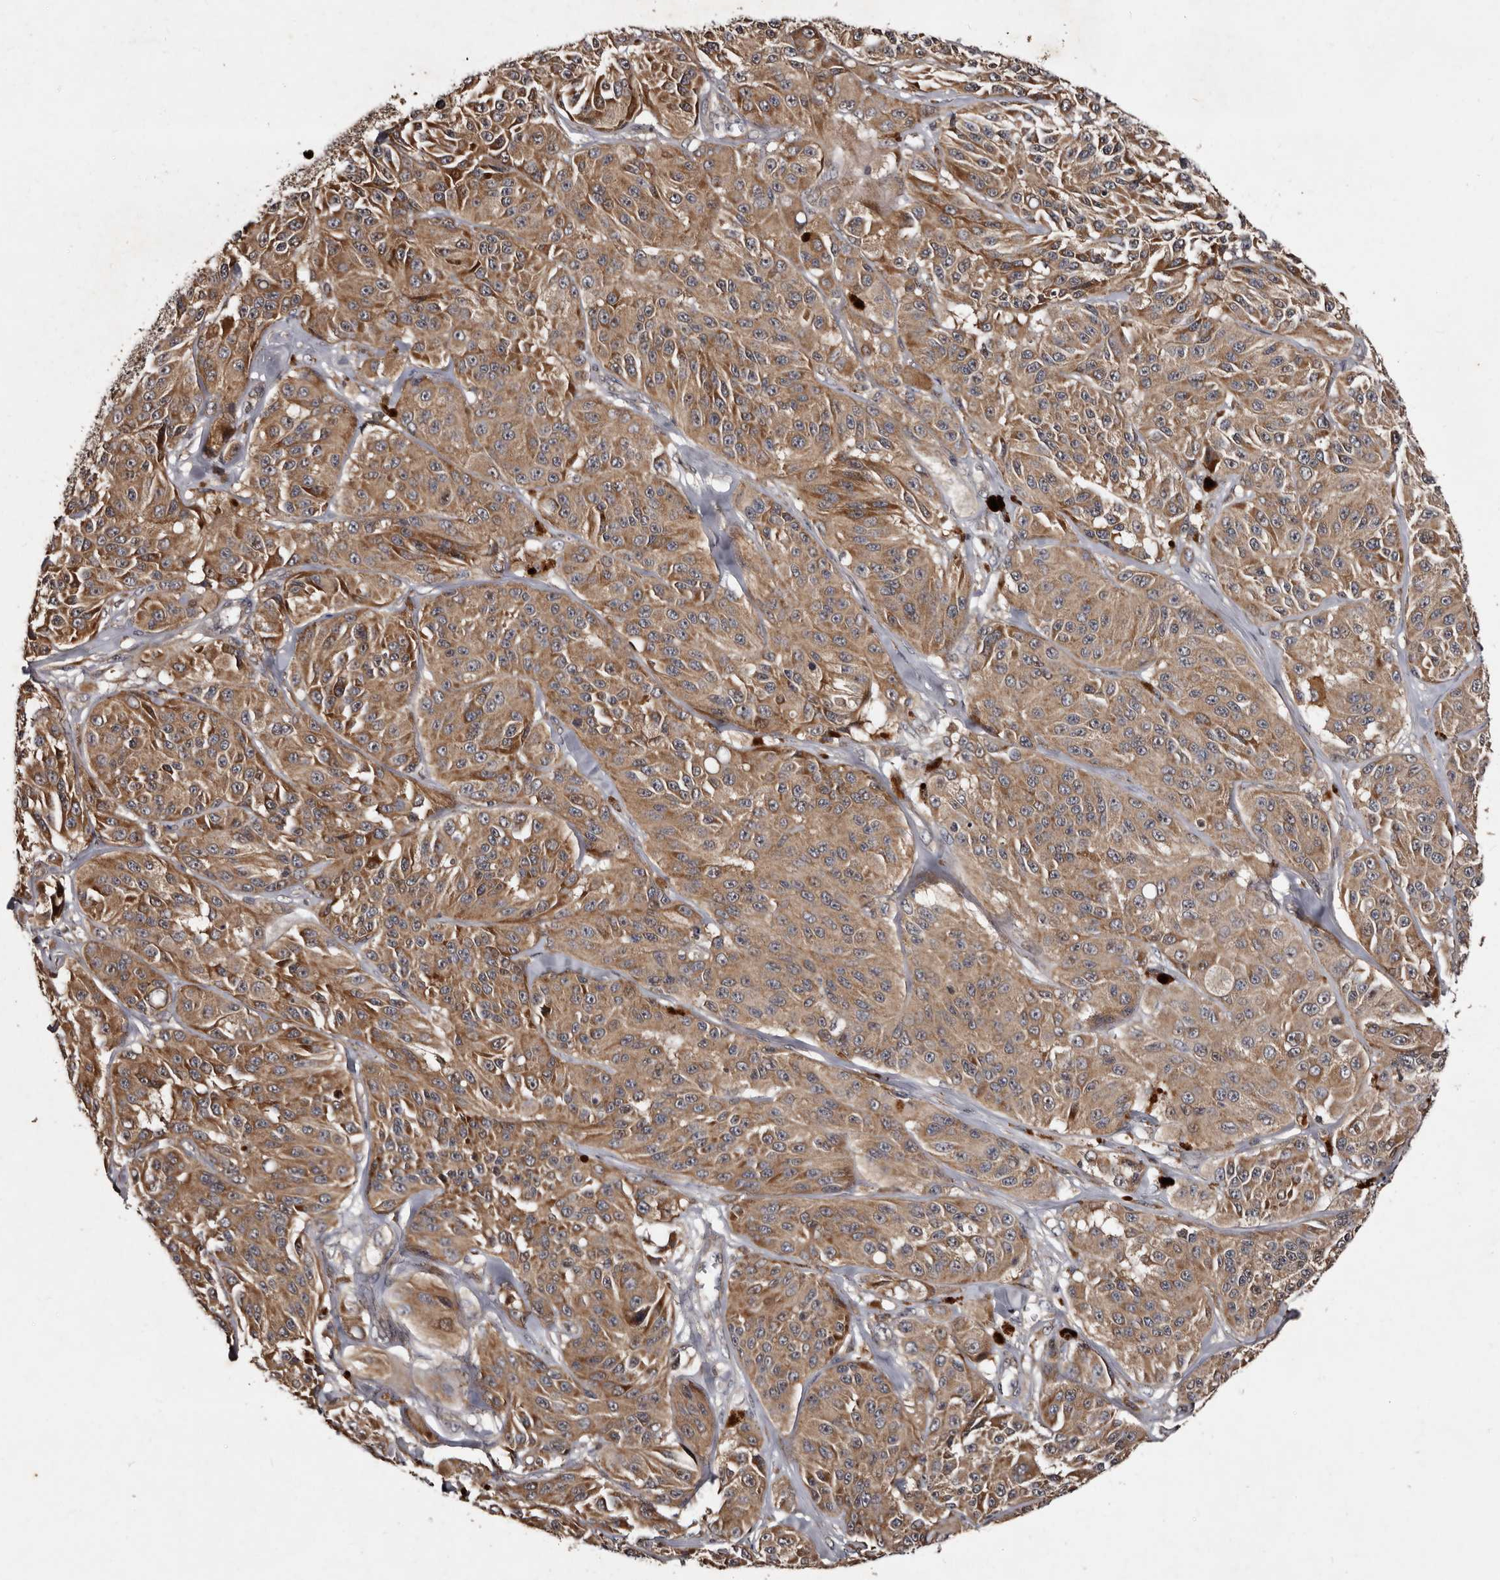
{"staining": {"intensity": "moderate", "quantity": ">75%", "location": "cytoplasmic/membranous"}, "tissue": "melanoma", "cell_type": "Tumor cells", "image_type": "cancer", "snomed": [{"axis": "morphology", "description": "Malignant melanoma, NOS"}, {"axis": "topography", "description": "Skin"}], "caption": "Melanoma tissue reveals moderate cytoplasmic/membranous positivity in approximately >75% of tumor cells, visualized by immunohistochemistry.", "gene": "MKRN3", "patient": {"sex": "male", "age": 84}}